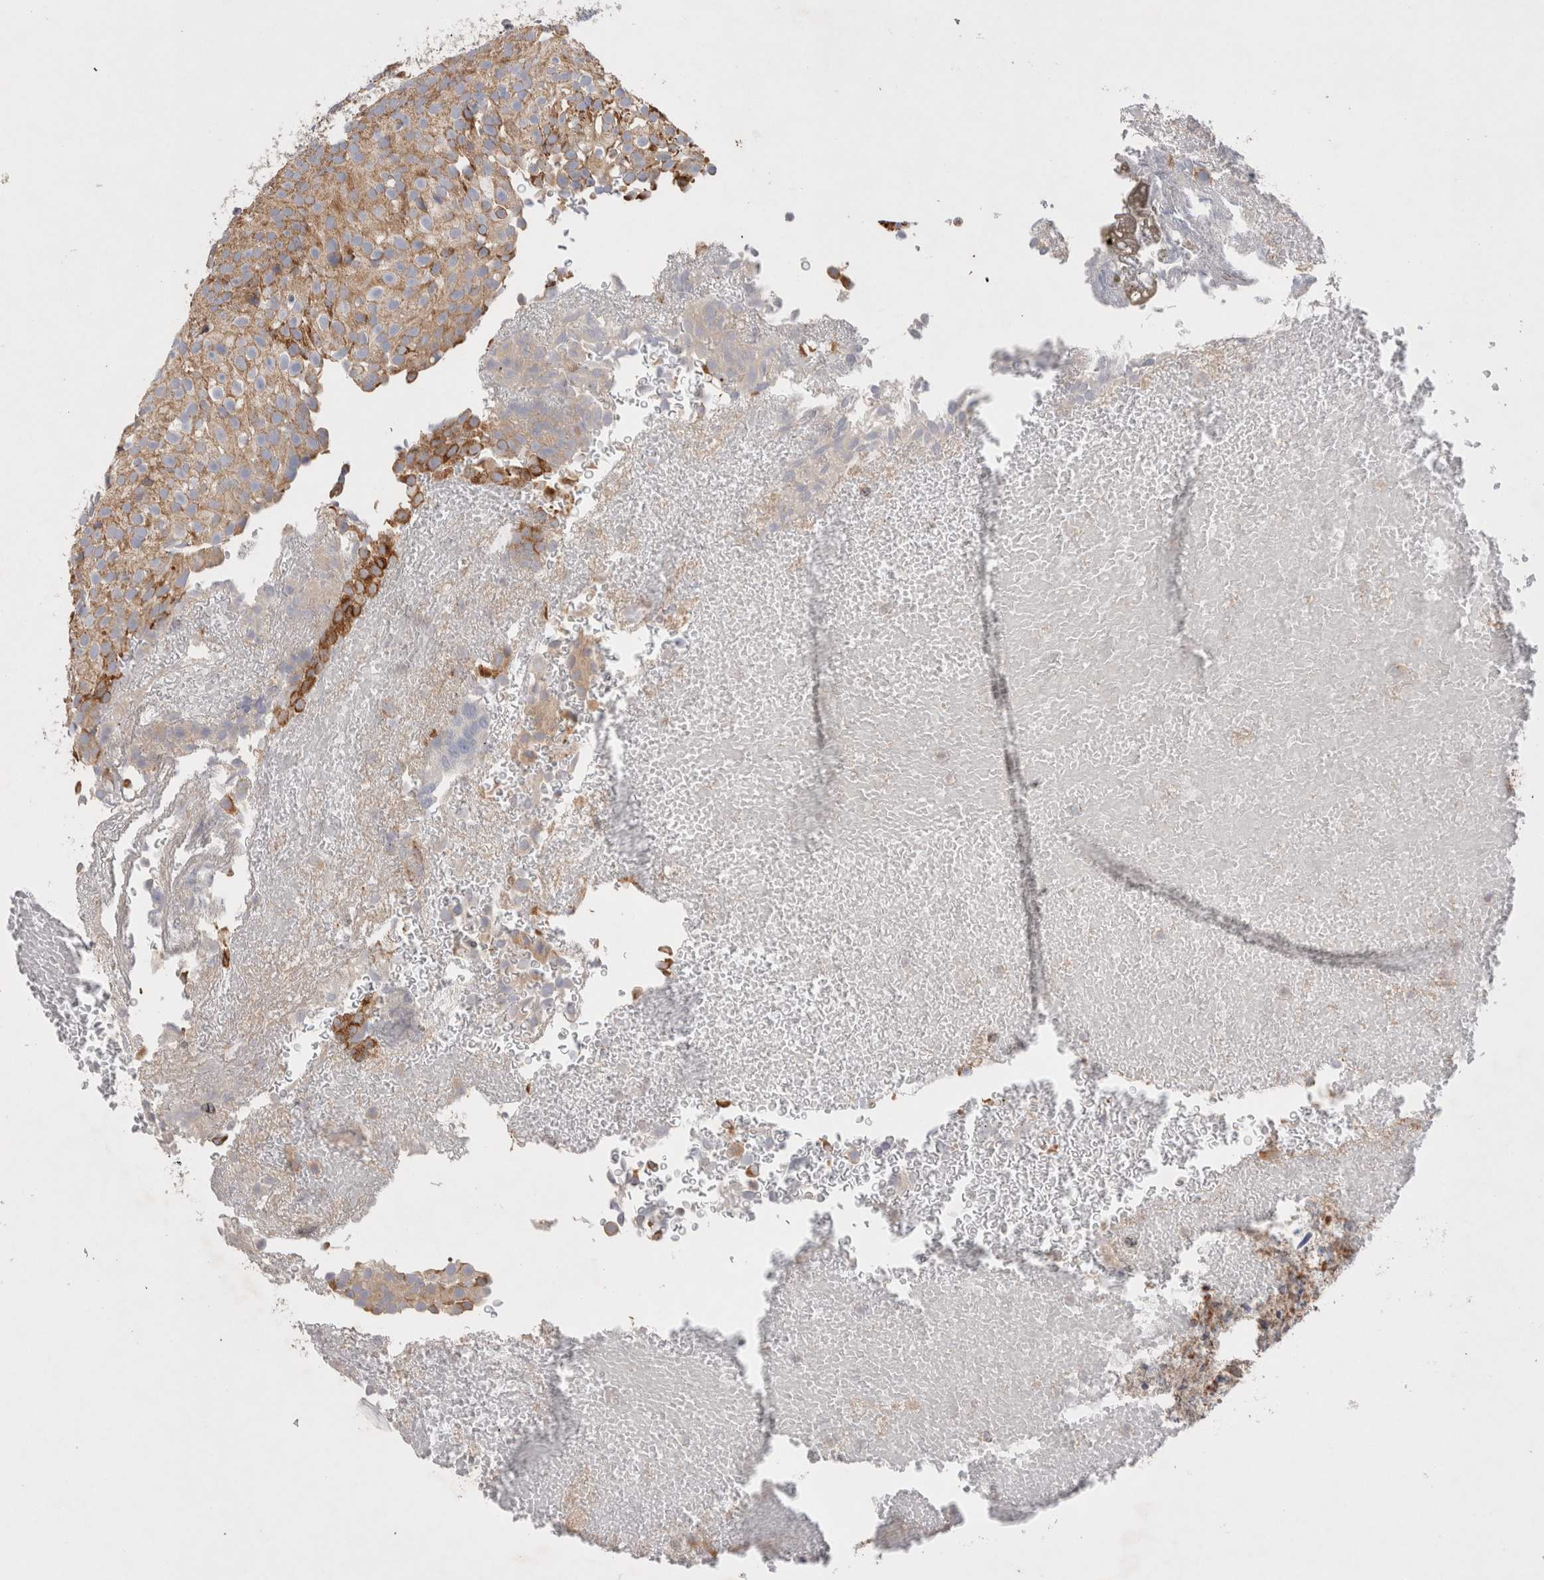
{"staining": {"intensity": "strong", "quantity": ">75%", "location": "cytoplasmic/membranous"}, "tissue": "urothelial cancer", "cell_type": "Tumor cells", "image_type": "cancer", "snomed": [{"axis": "morphology", "description": "Urothelial carcinoma, Low grade"}, {"axis": "topography", "description": "Urinary bladder"}], "caption": "Protein staining by immunohistochemistry (IHC) shows strong cytoplasmic/membranous staining in approximately >75% of tumor cells in urothelial cancer. (IHC, brightfield microscopy, high magnification).", "gene": "TBC1D16", "patient": {"sex": "male", "age": 78}}